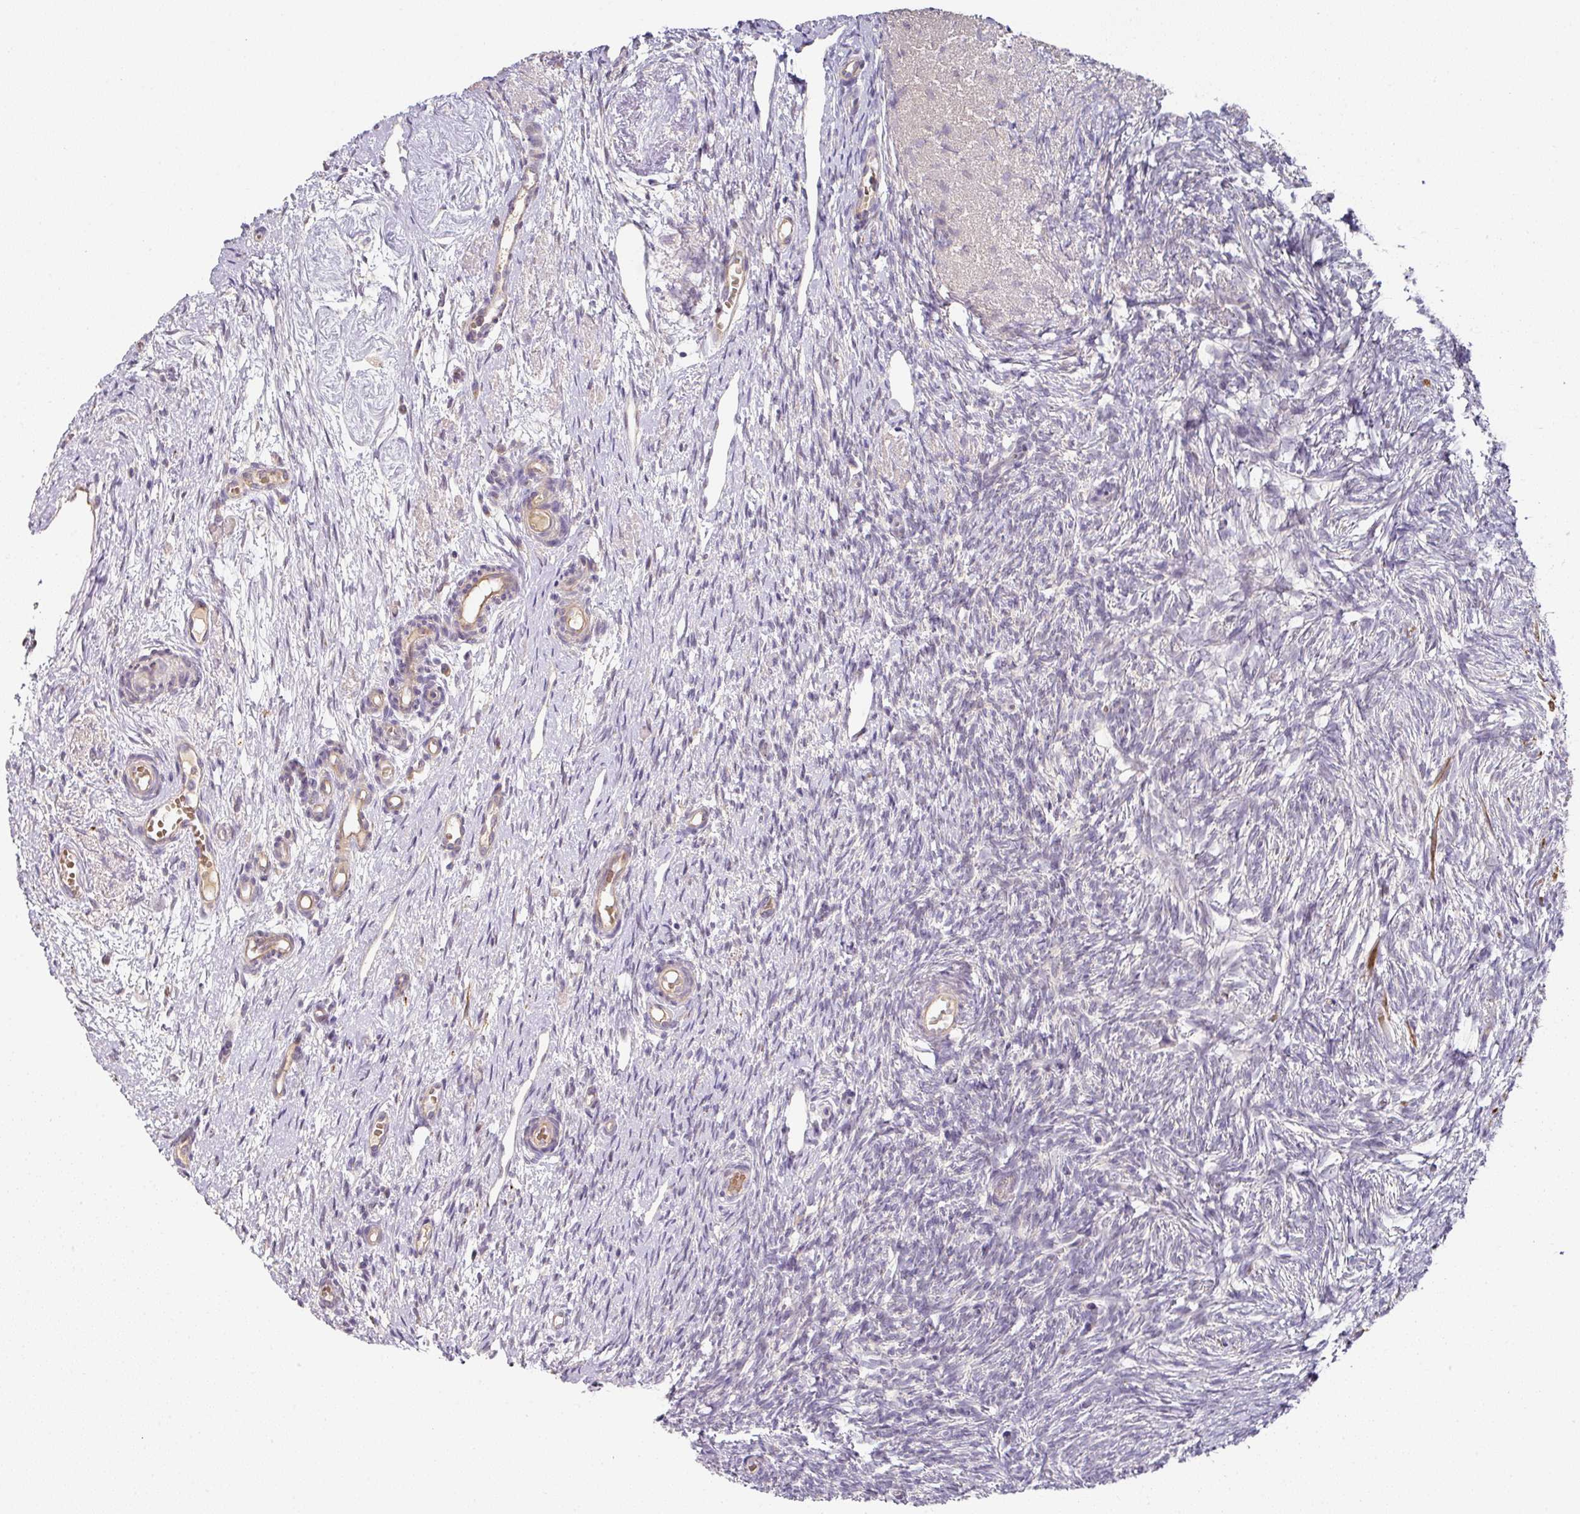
{"staining": {"intensity": "negative", "quantity": "none", "location": "none"}, "tissue": "ovary", "cell_type": "Ovarian stroma cells", "image_type": "normal", "snomed": [{"axis": "morphology", "description": "Normal tissue, NOS"}, {"axis": "topography", "description": "Ovary"}], "caption": "Photomicrograph shows no significant protein positivity in ovarian stroma cells of benign ovary. (Stains: DAB immunohistochemistry with hematoxylin counter stain, Microscopy: brightfield microscopy at high magnification).", "gene": "TARM1", "patient": {"sex": "female", "age": 51}}